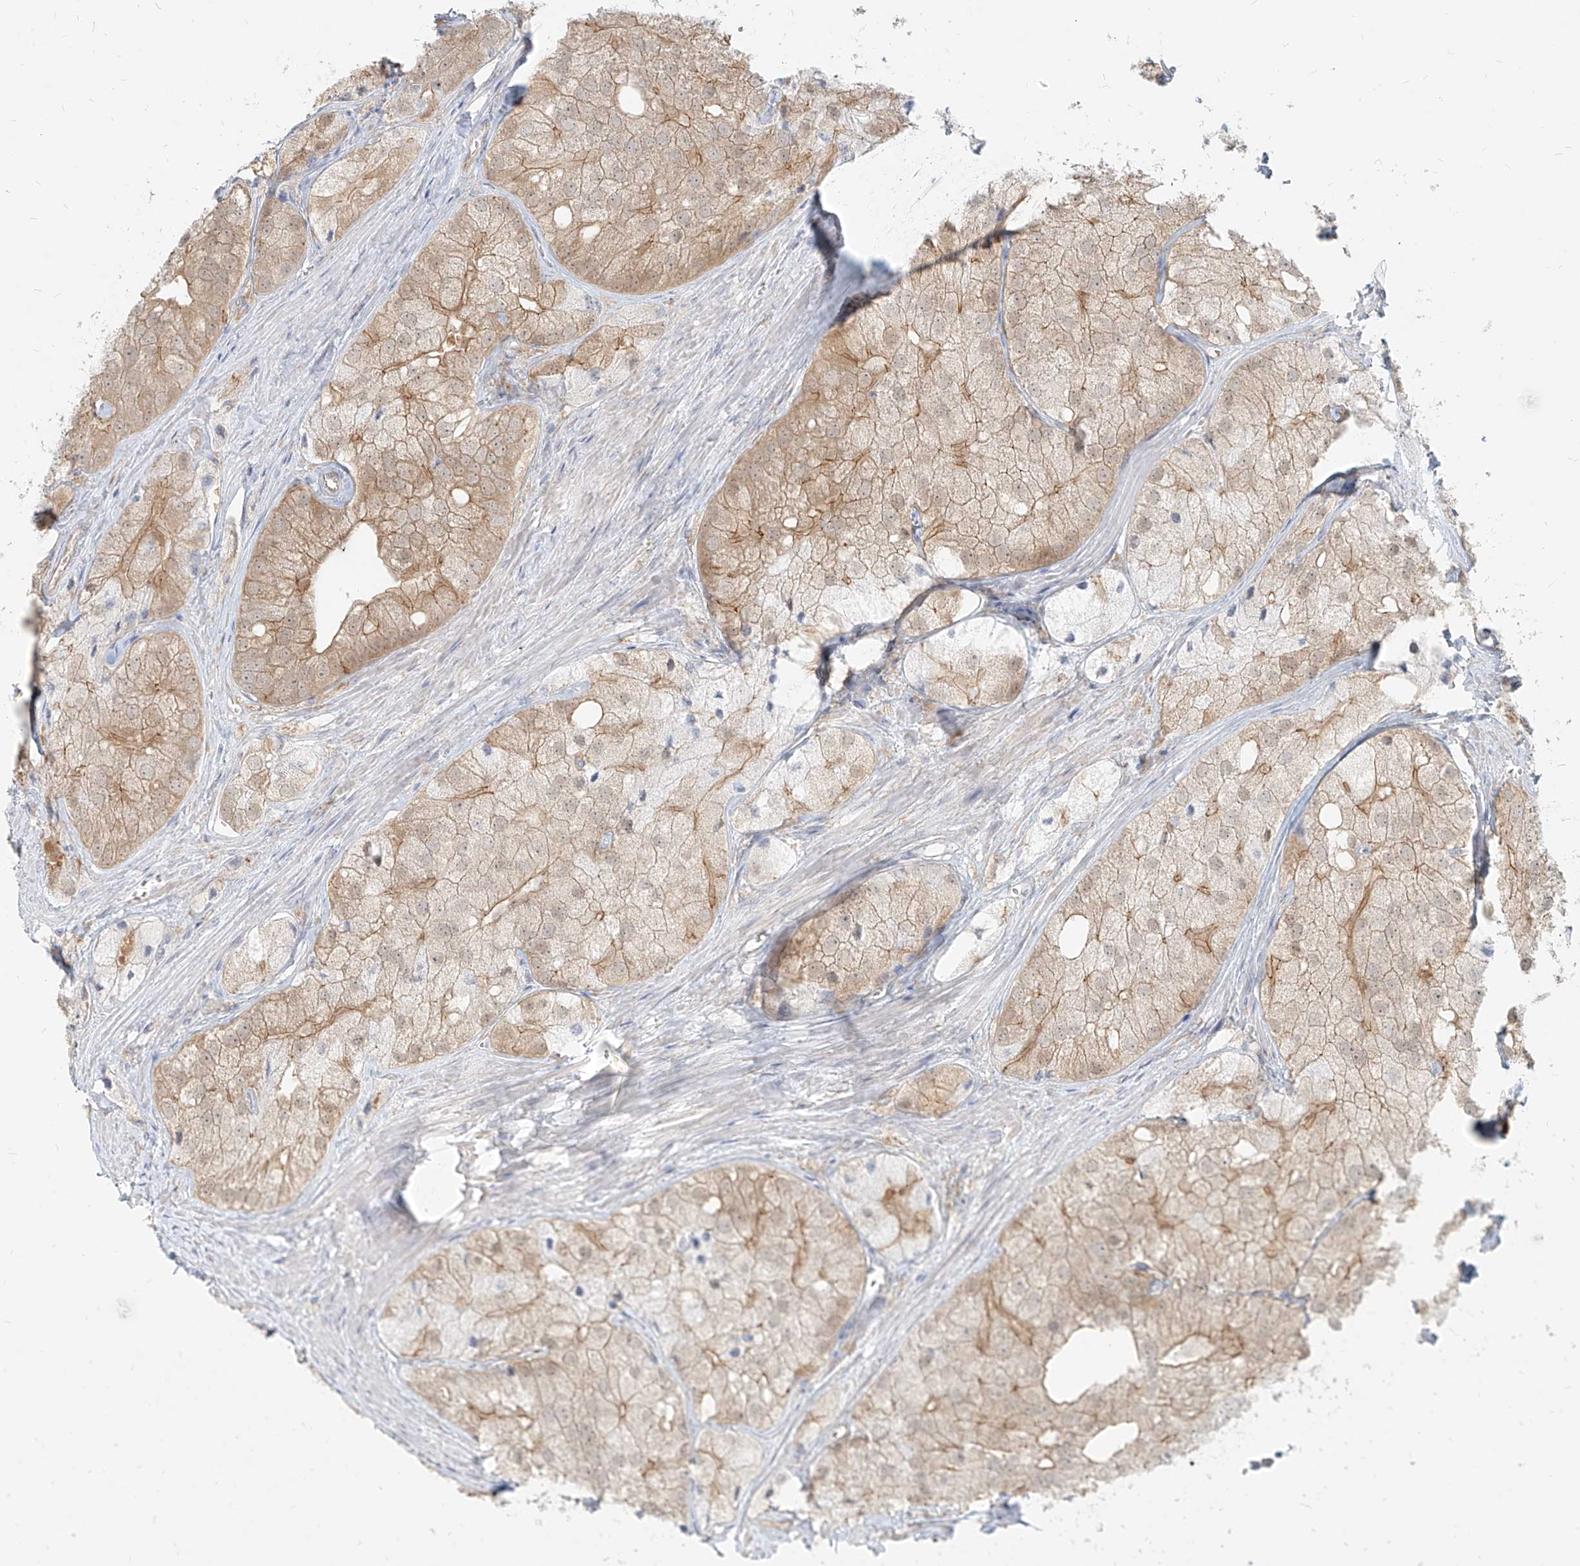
{"staining": {"intensity": "weak", "quantity": ">75%", "location": "cytoplasmic/membranous"}, "tissue": "prostate cancer", "cell_type": "Tumor cells", "image_type": "cancer", "snomed": [{"axis": "morphology", "description": "Adenocarcinoma, Low grade"}, {"axis": "topography", "description": "Prostate"}], "caption": "Weak cytoplasmic/membranous protein staining is present in about >75% of tumor cells in prostate cancer.", "gene": "PGD", "patient": {"sex": "male", "age": 69}}